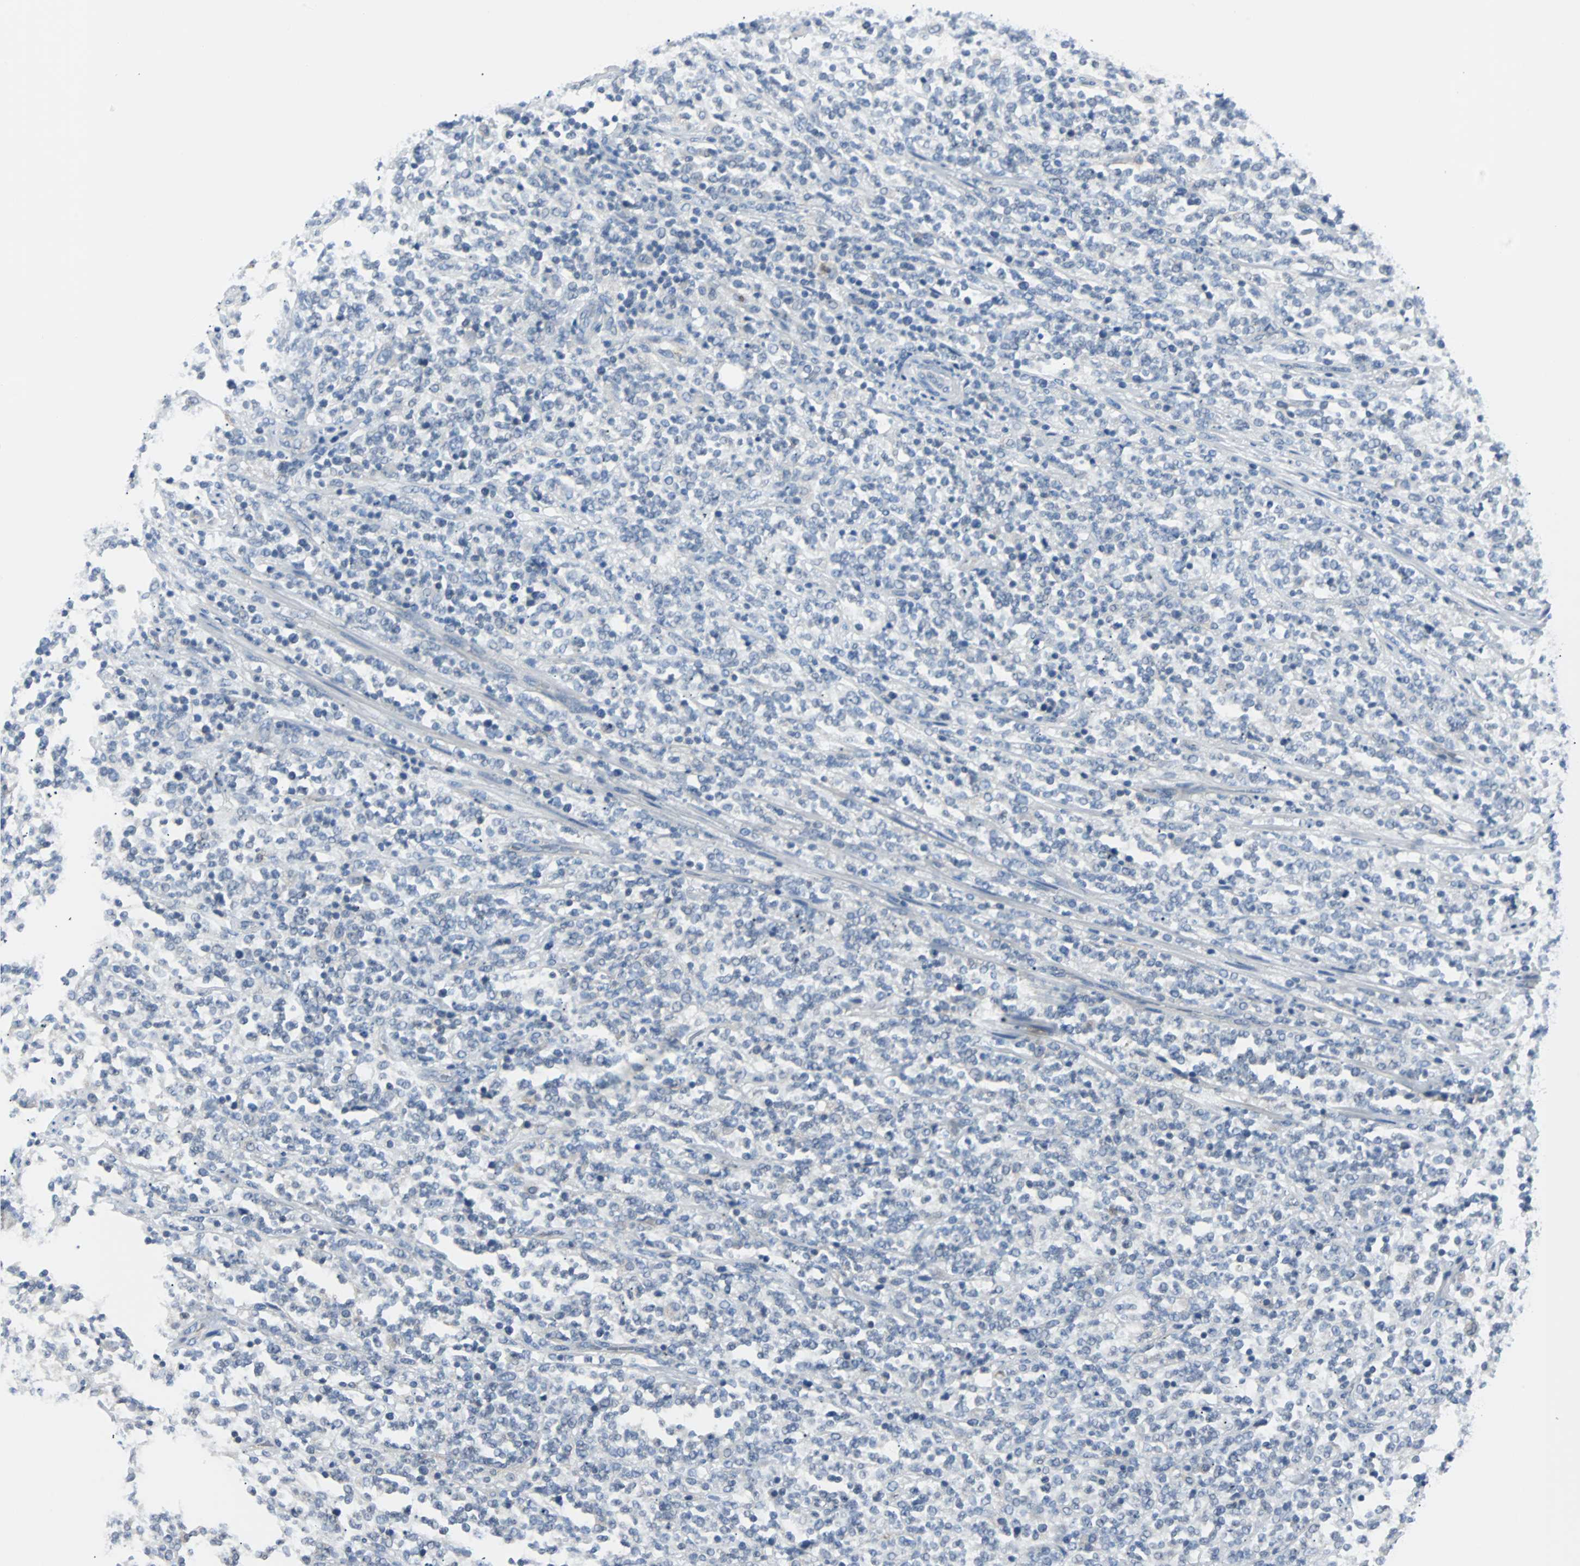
{"staining": {"intensity": "negative", "quantity": "none", "location": "none"}, "tissue": "lymphoma", "cell_type": "Tumor cells", "image_type": "cancer", "snomed": [{"axis": "morphology", "description": "Malignant lymphoma, non-Hodgkin's type, High grade"}, {"axis": "topography", "description": "Soft tissue"}], "caption": "Photomicrograph shows no significant protein staining in tumor cells of lymphoma.", "gene": "RASA1", "patient": {"sex": "male", "age": 18}}